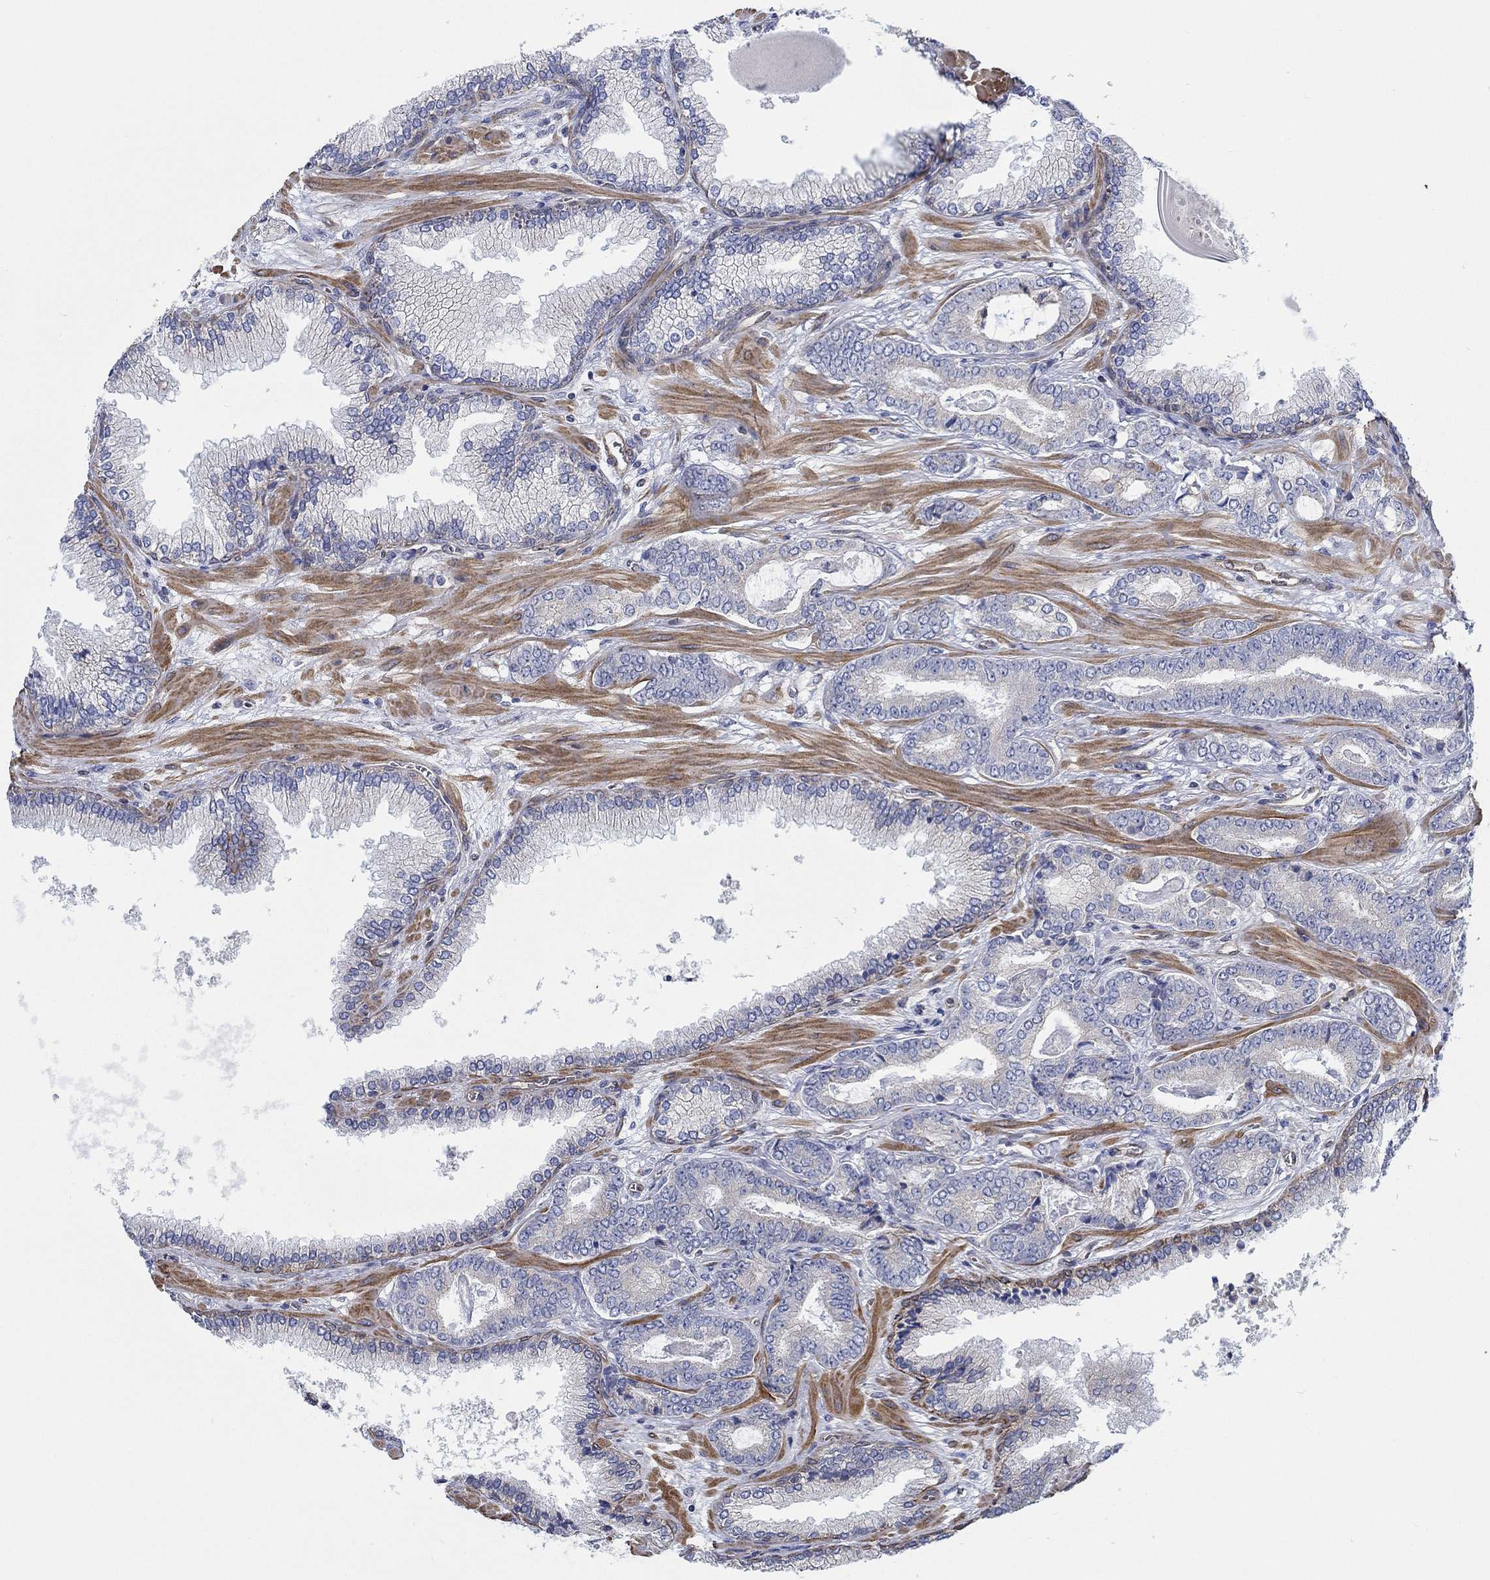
{"staining": {"intensity": "negative", "quantity": "none", "location": "none"}, "tissue": "prostate cancer", "cell_type": "Tumor cells", "image_type": "cancer", "snomed": [{"axis": "morphology", "description": "Adenocarcinoma, Low grade"}, {"axis": "topography", "description": "Prostate"}], "caption": "This is an immunohistochemistry micrograph of human prostate cancer (adenocarcinoma (low-grade)). There is no staining in tumor cells.", "gene": "FMN1", "patient": {"sex": "male", "age": 69}}